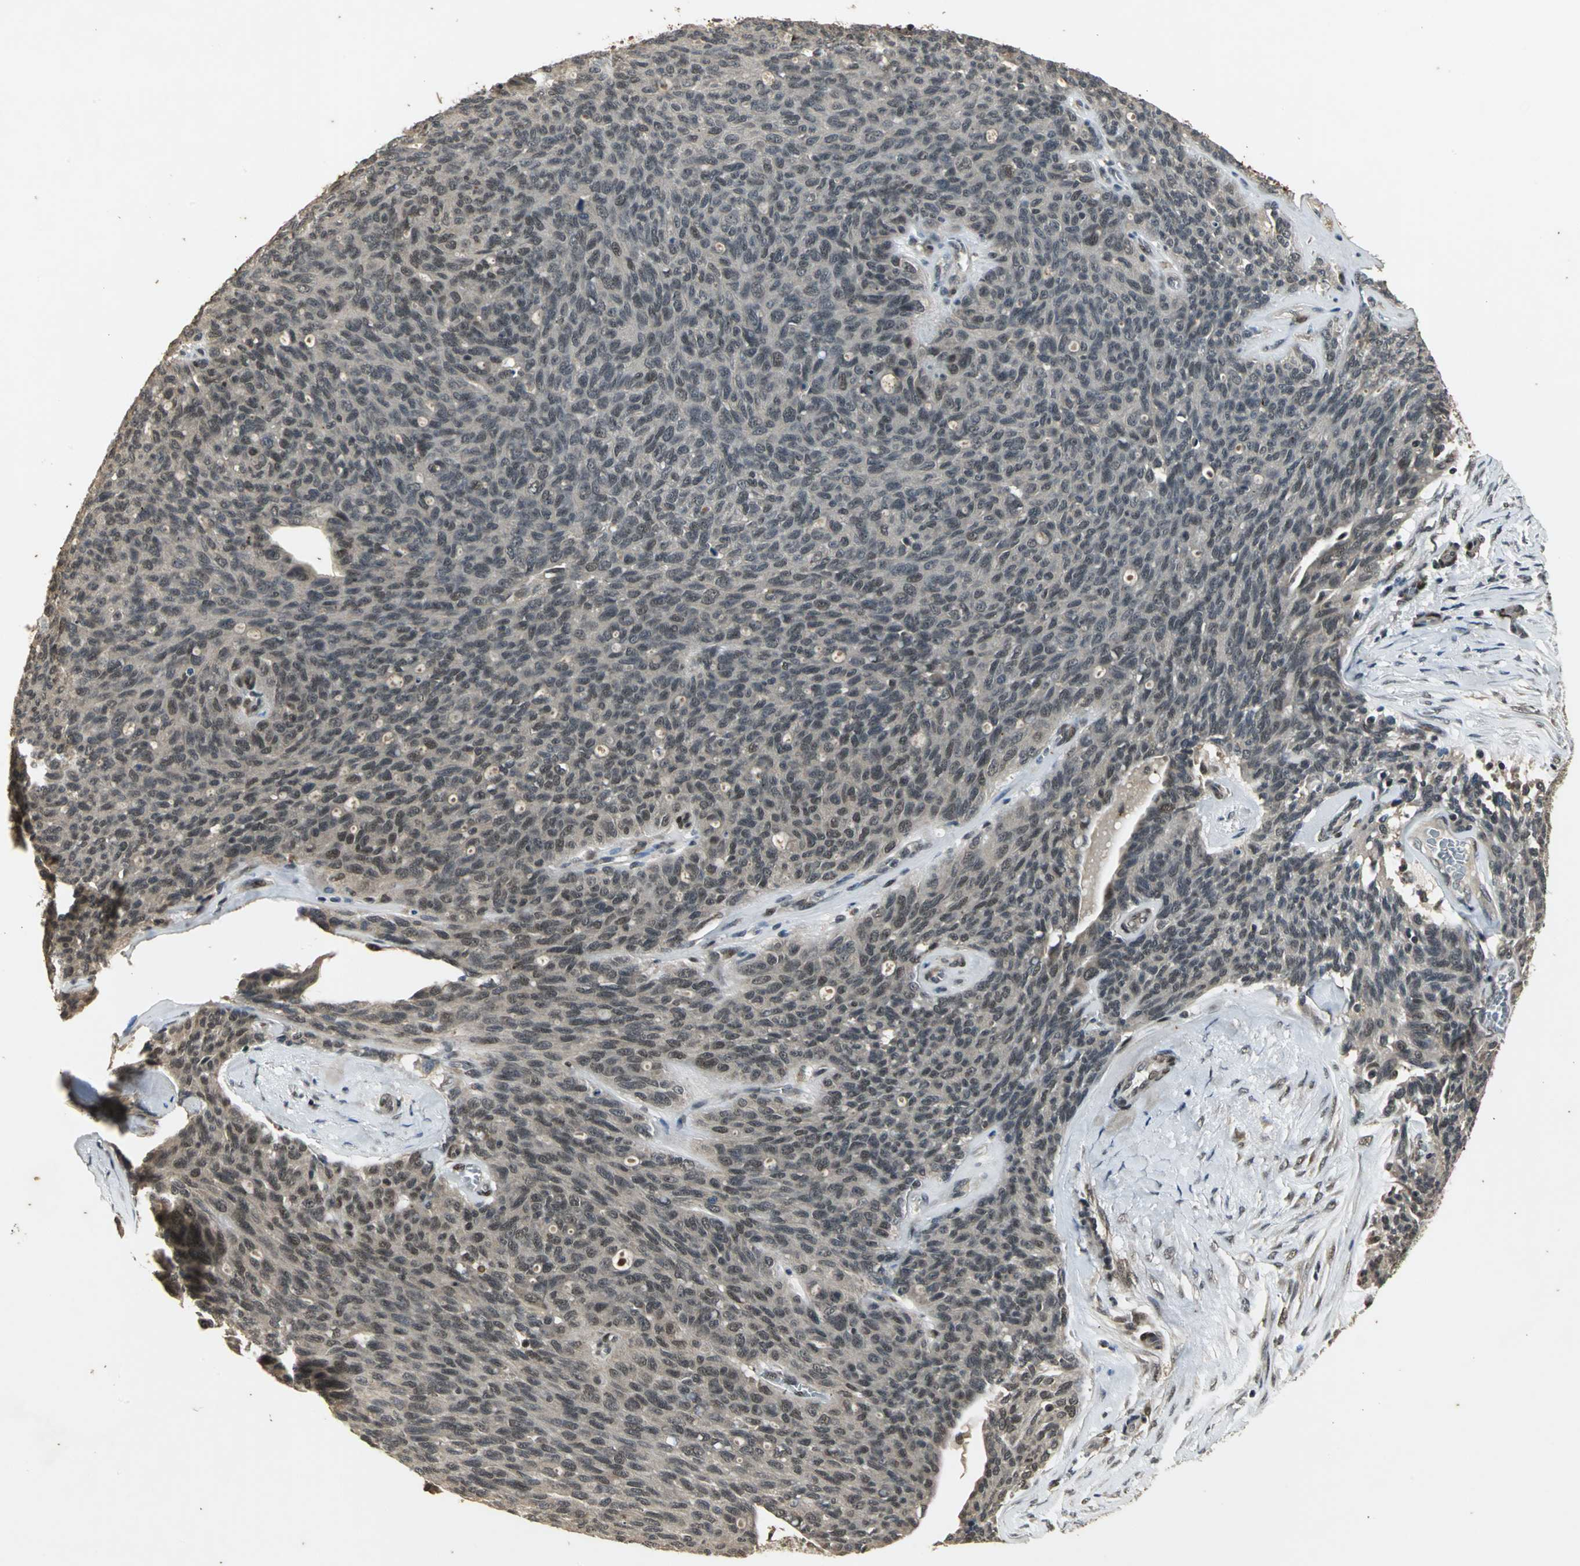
{"staining": {"intensity": "negative", "quantity": "none", "location": "none"}, "tissue": "ovarian cancer", "cell_type": "Tumor cells", "image_type": "cancer", "snomed": [{"axis": "morphology", "description": "Carcinoma, endometroid"}, {"axis": "topography", "description": "Ovary"}], "caption": "Tumor cells are negative for protein expression in human ovarian cancer. (DAB (3,3'-diaminobenzidine) immunohistochemistry (IHC) with hematoxylin counter stain).", "gene": "NOTCH3", "patient": {"sex": "female", "age": 60}}